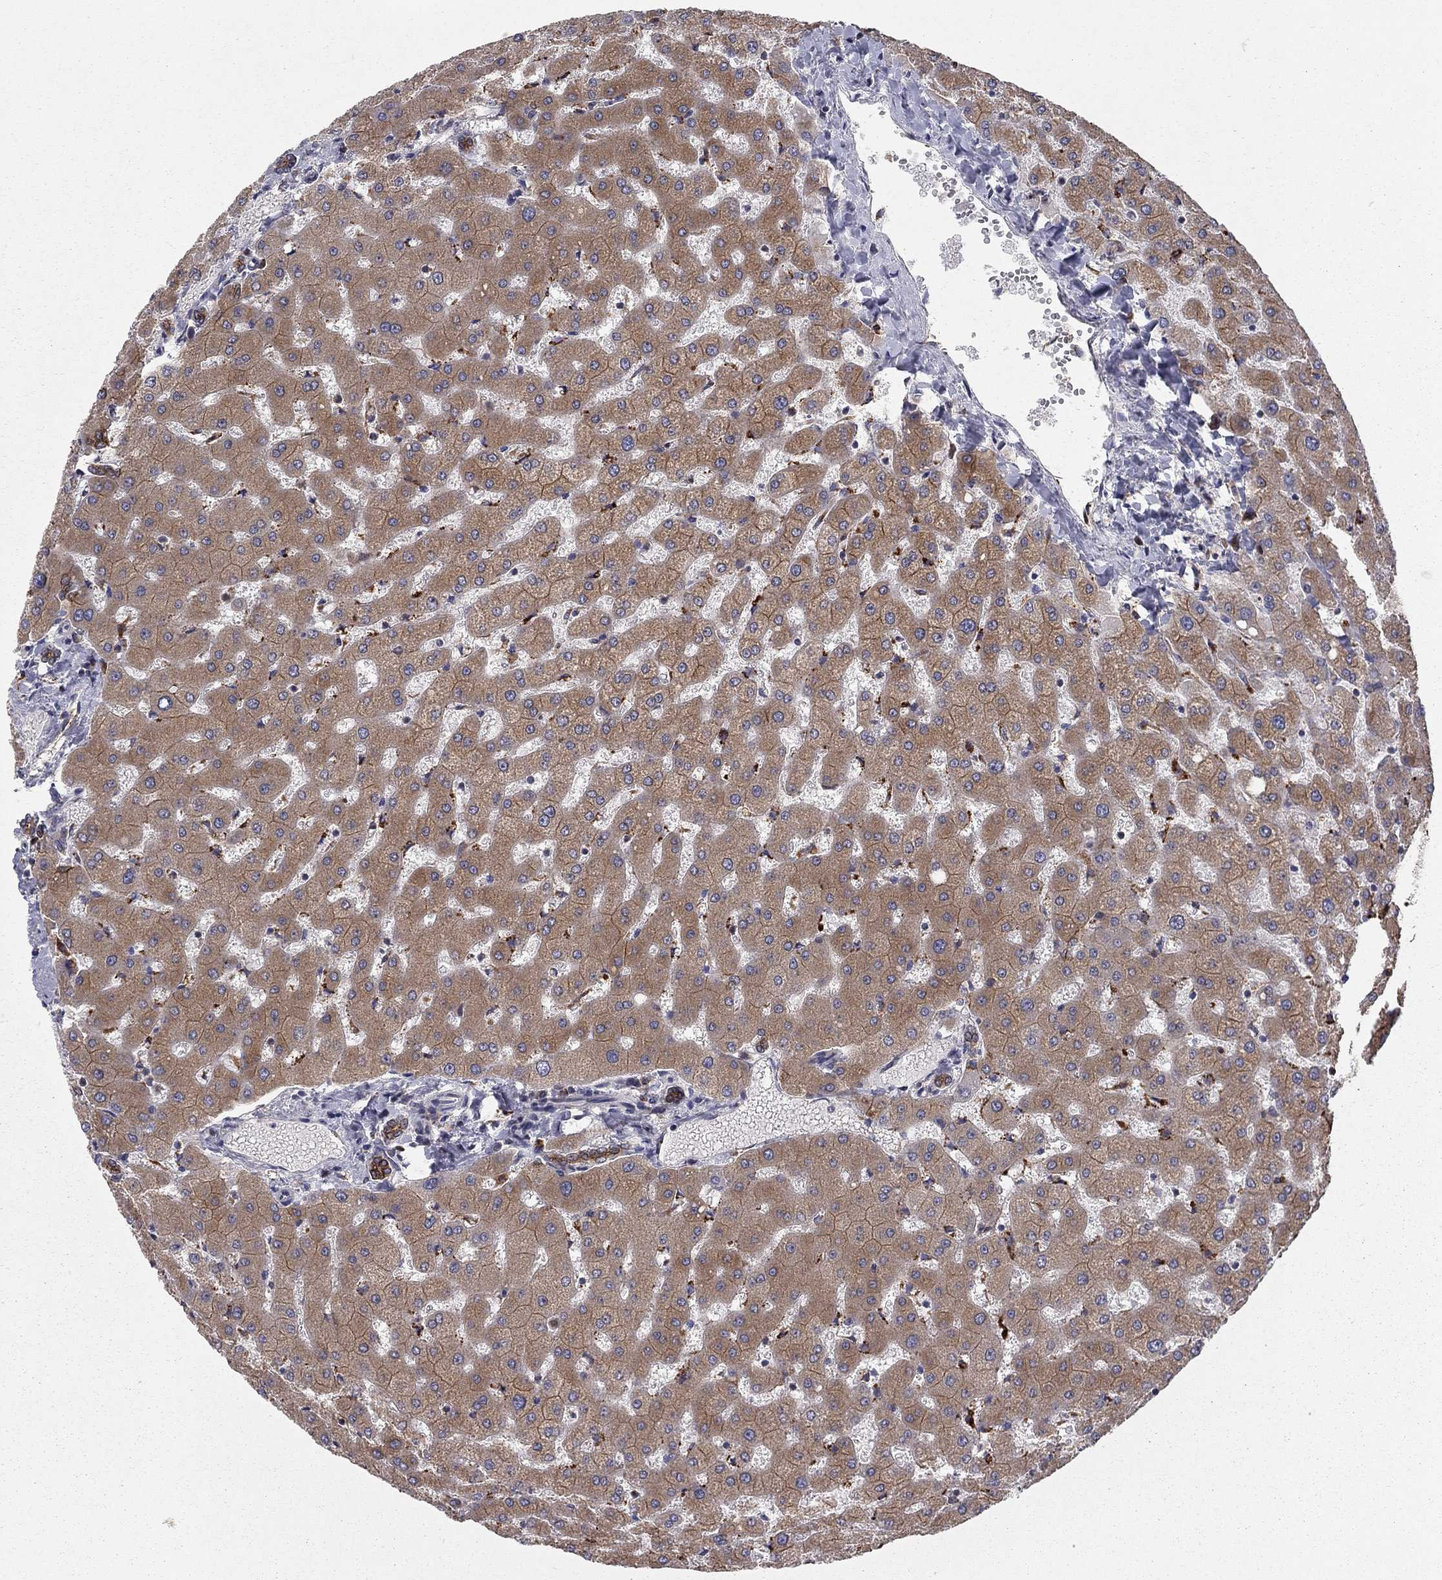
{"staining": {"intensity": "moderate", "quantity": ">75%", "location": "cytoplasmic/membranous"}, "tissue": "liver", "cell_type": "Cholangiocytes", "image_type": "normal", "snomed": [{"axis": "morphology", "description": "Normal tissue, NOS"}, {"axis": "topography", "description": "Liver"}], "caption": "A brown stain labels moderate cytoplasmic/membranous positivity of a protein in cholangiocytes of unremarkable human liver. (IHC, brightfield microscopy, high magnification).", "gene": "YIF1A", "patient": {"sex": "female", "age": 50}}